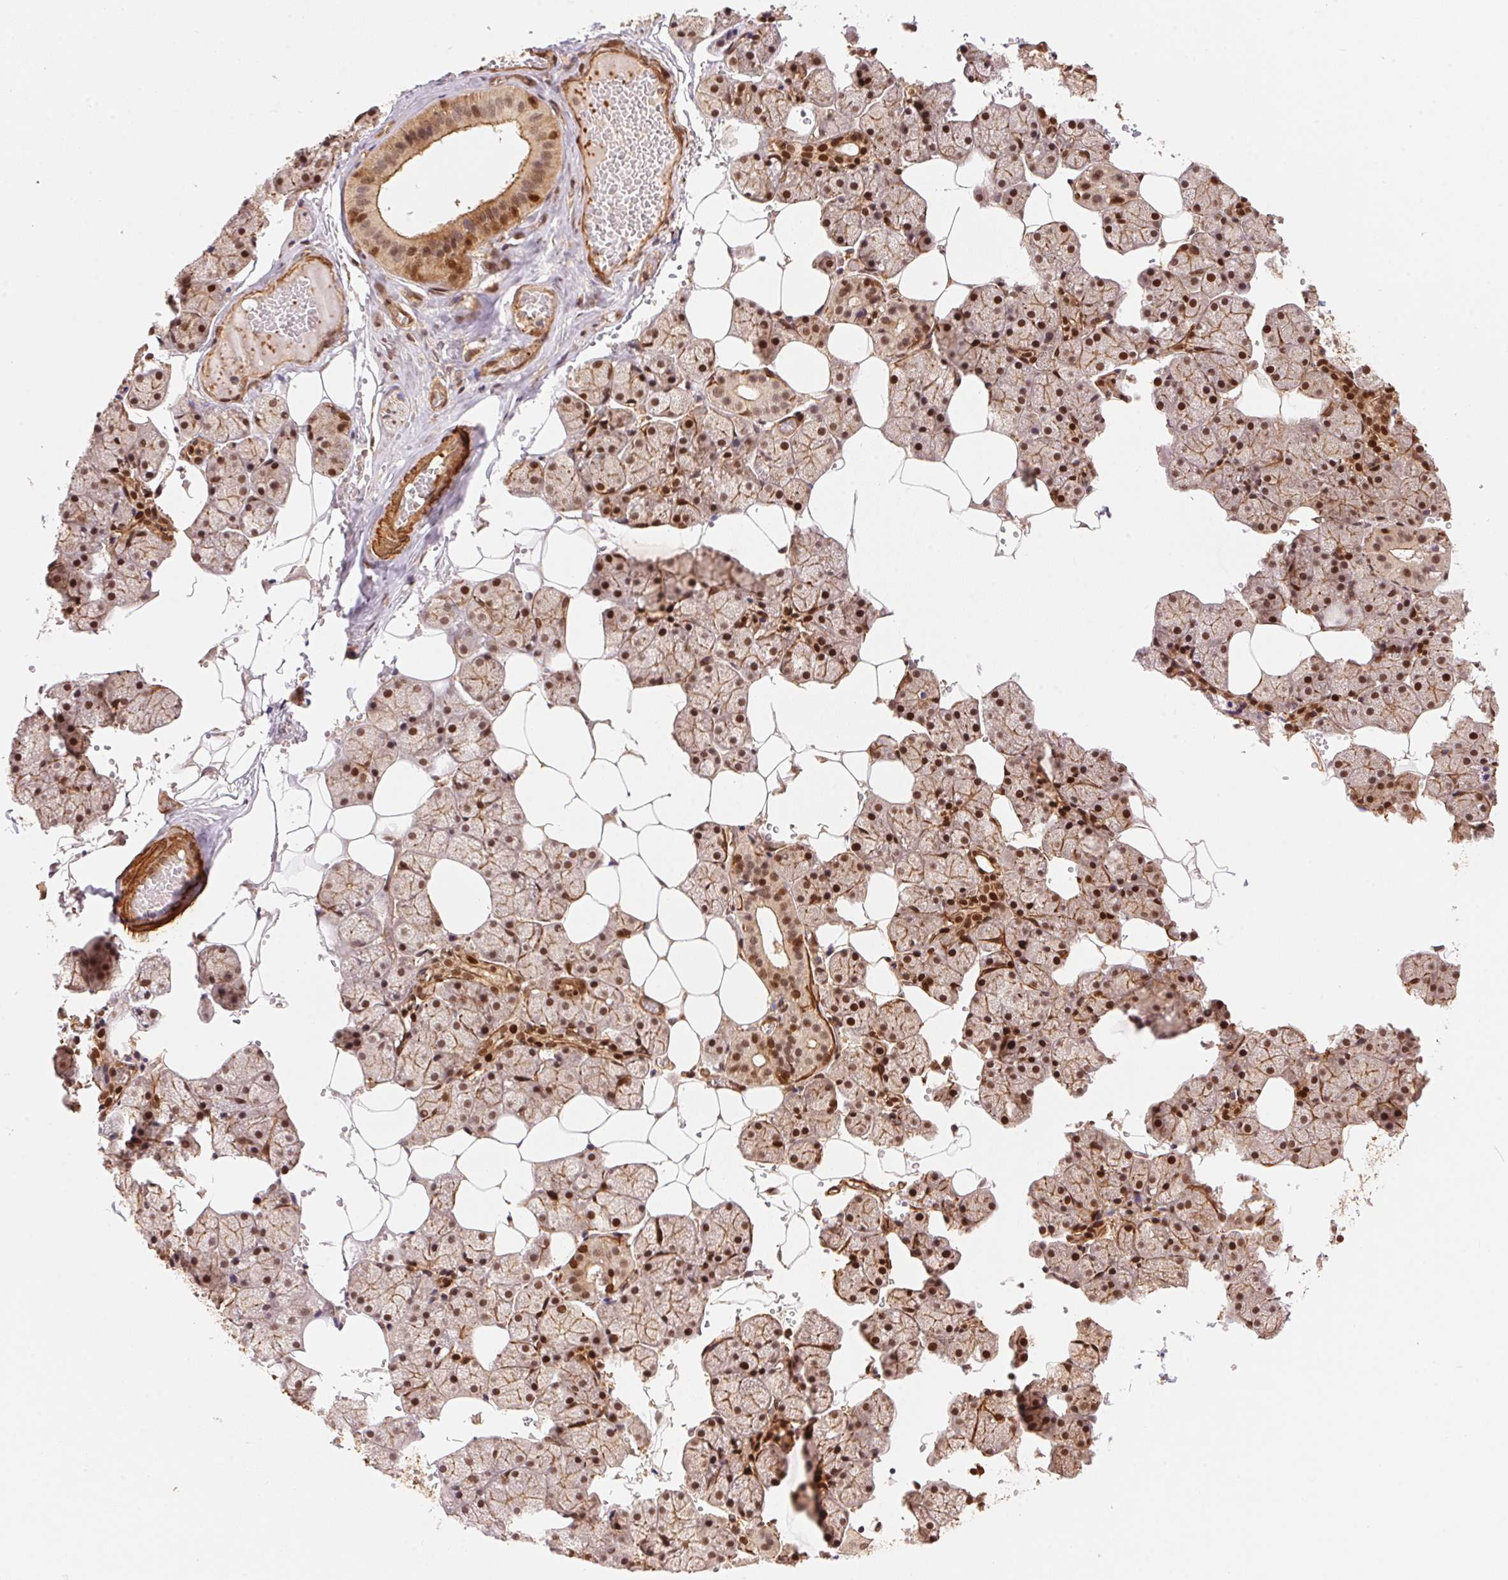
{"staining": {"intensity": "strong", "quantity": ">75%", "location": "cytoplasmic/membranous,nuclear"}, "tissue": "salivary gland", "cell_type": "Glandular cells", "image_type": "normal", "snomed": [{"axis": "morphology", "description": "Normal tissue, NOS"}, {"axis": "topography", "description": "Salivary gland"}], "caption": "Protein expression analysis of normal salivary gland displays strong cytoplasmic/membranous,nuclear positivity in approximately >75% of glandular cells. The staining is performed using DAB brown chromogen to label protein expression. The nuclei are counter-stained blue using hematoxylin.", "gene": "TNIP2", "patient": {"sex": "male", "age": 38}}